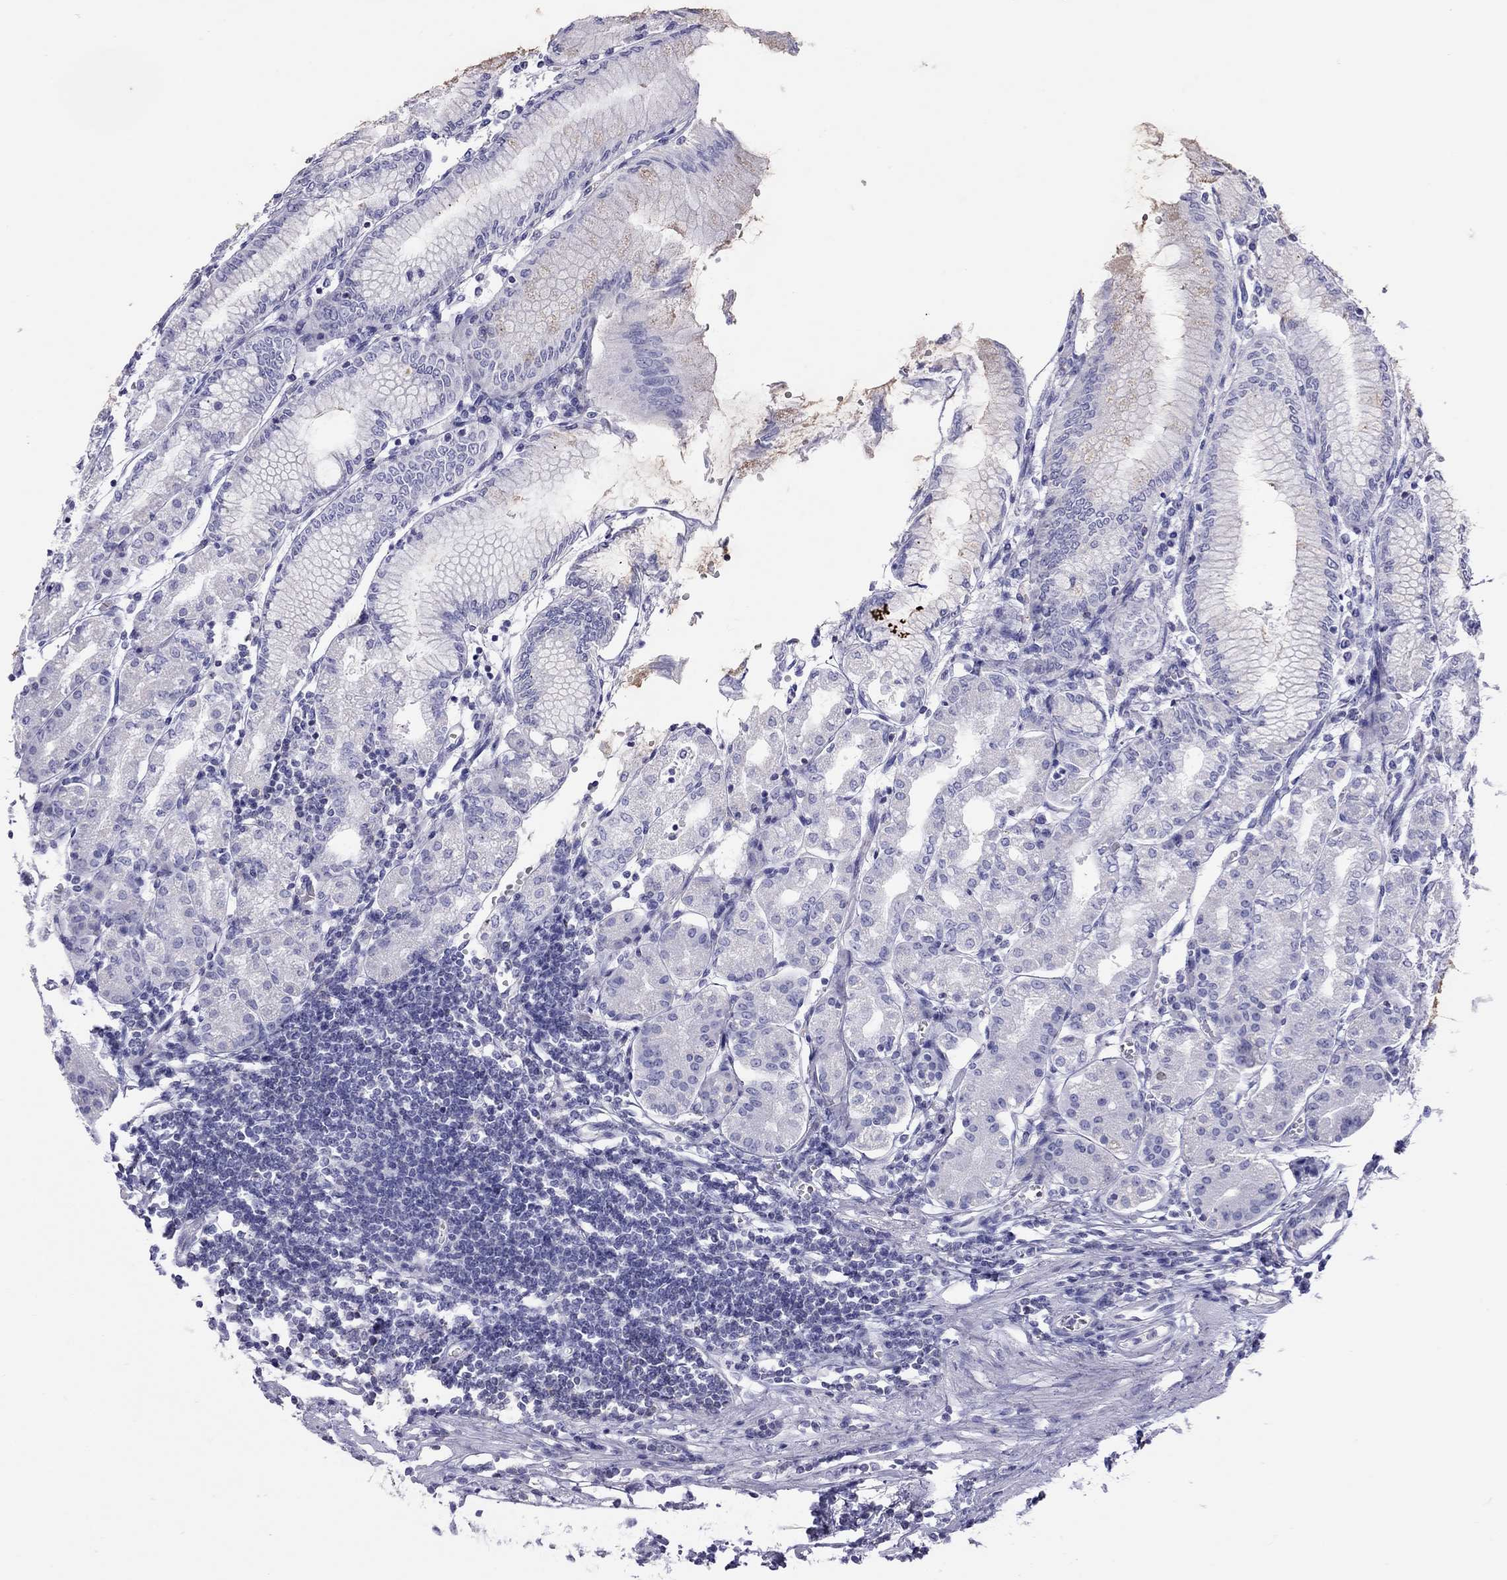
{"staining": {"intensity": "negative", "quantity": "none", "location": "none"}, "tissue": "stomach", "cell_type": "Glandular cells", "image_type": "normal", "snomed": [{"axis": "morphology", "description": "Normal tissue, NOS"}, {"axis": "topography", "description": "Skeletal muscle"}, {"axis": "topography", "description": "Stomach"}], "caption": "IHC photomicrograph of benign stomach stained for a protein (brown), which exhibits no staining in glandular cells.", "gene": "STAG3", "patient": {"sex": "female", "age": 57}}